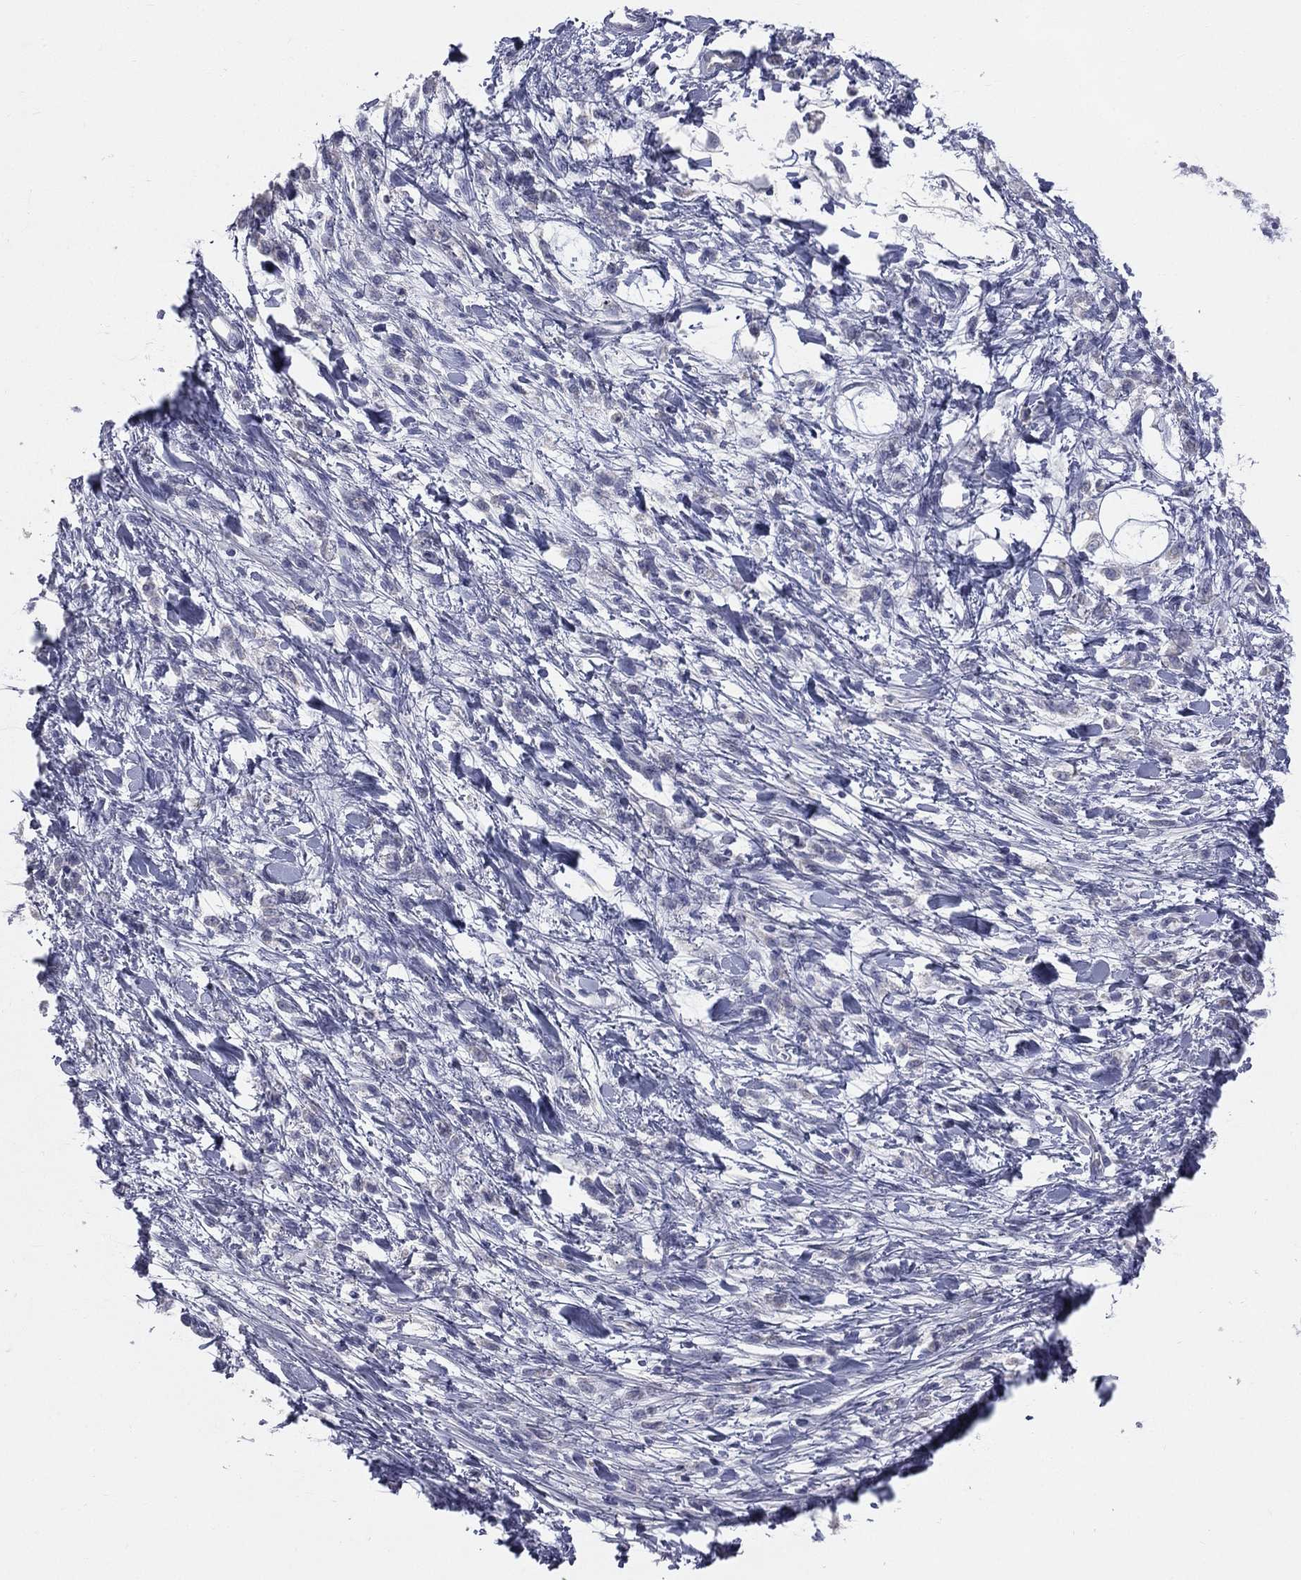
{"staining": {"intensity": "negative", "quantity": "none", "location": "none"}, "tissue": "stomach cancer", "cell_type": "Tumor cells", "image_type": "cancer", "snomed": [{"axis": "morphology", "description": "Adenocarcinoma, NOS"}, {"axis": "topography", "description": "Stomach"}], "caption": "This is a histopathology image of IHC staining of stomach cancer, which shows no positivity in tumor cells.", "gene": "STK31", "patient": {"sex": "female", "age": 60}}